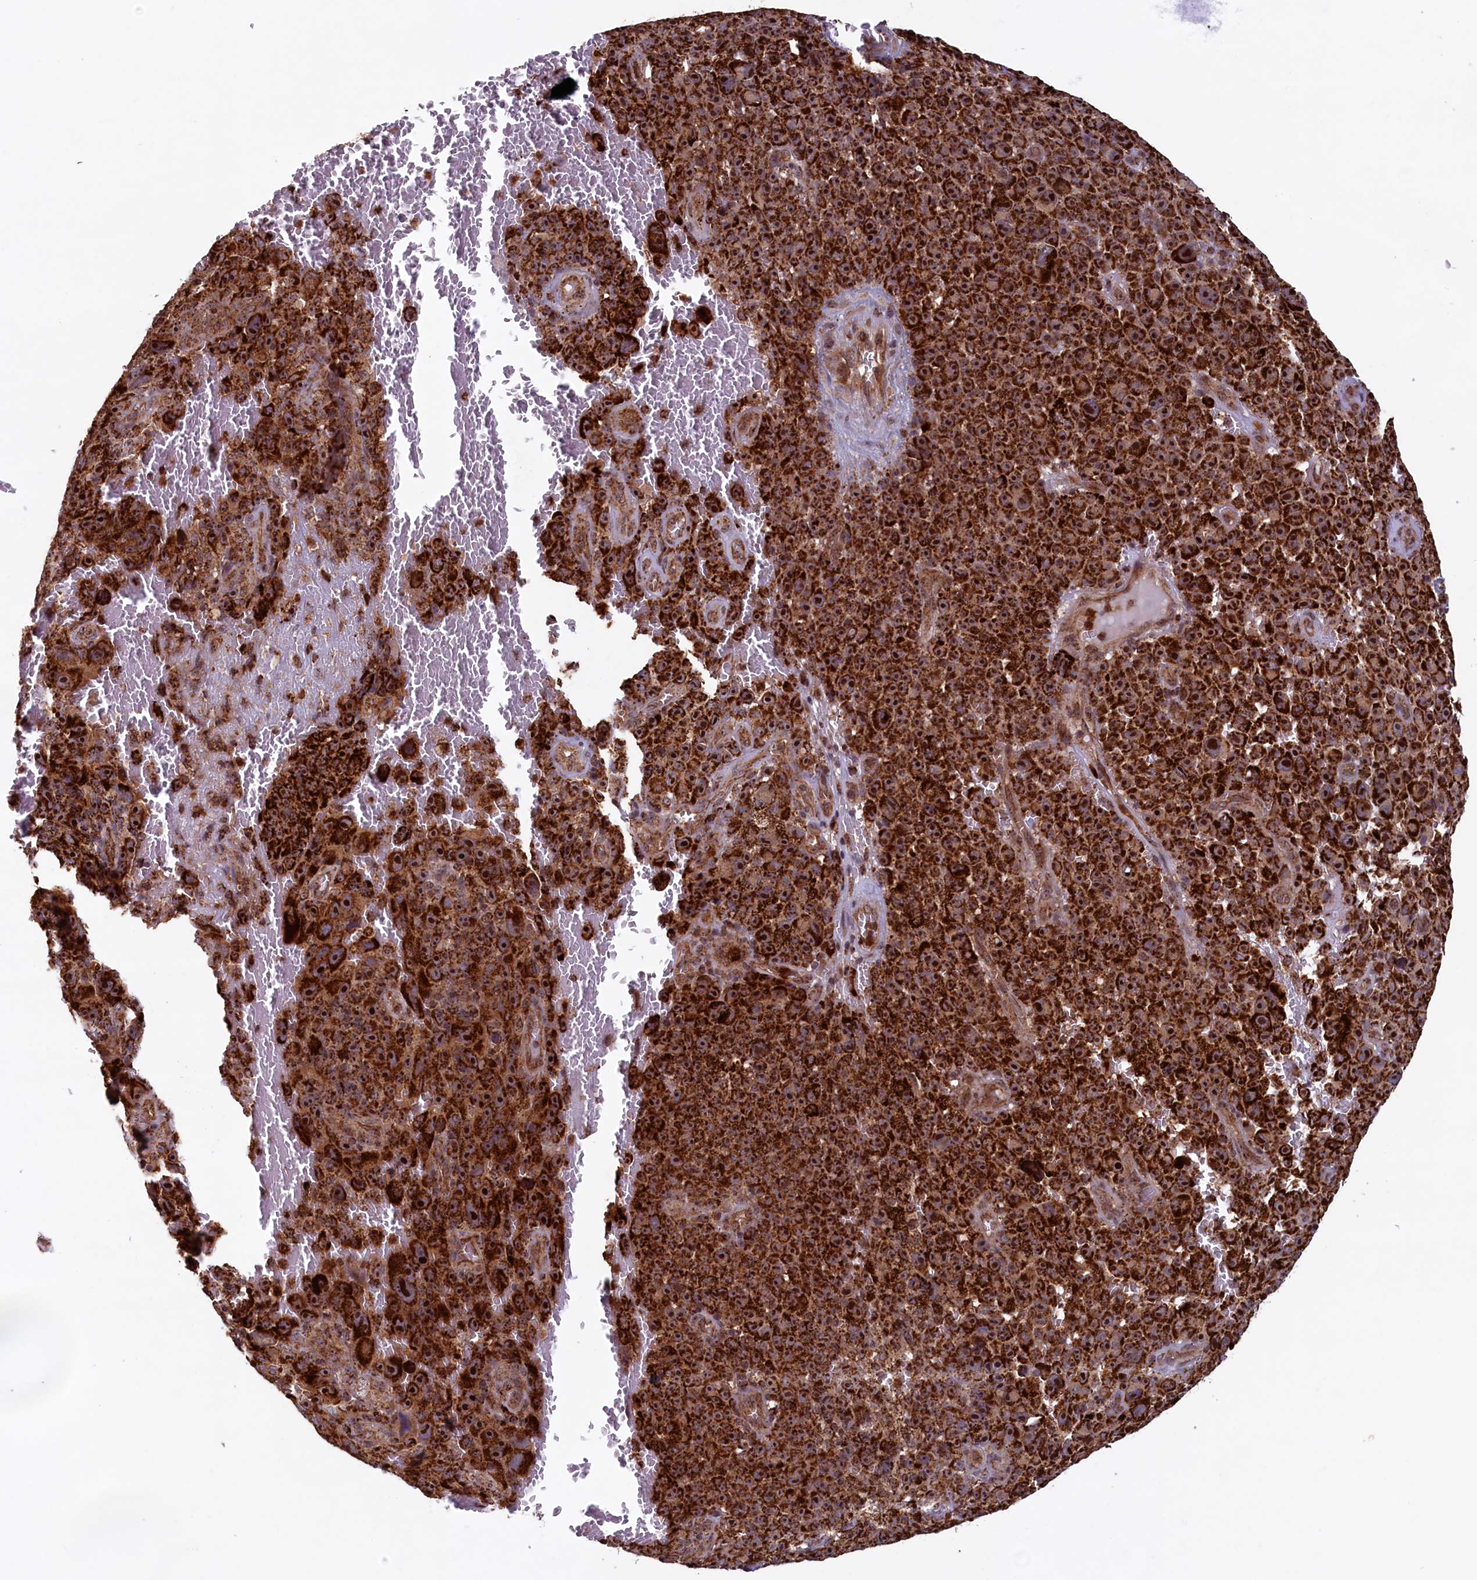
{"staining": {"intensity": "strong", "quantity": ">75%", "location": "cytoplasmic/membranous,nuclear"}, "tissue": "melanoma", "cell_type": "Tumor cells", "image_type": "cancer", "snomed": [{"axis": "morphology", "description": "Malignant melanoma, NOS"}, {"axis": "topography", "description": "Skin"}], "caption": "Immunohistochemical staining of melanoma displays high levels of strong cytoplasmic/membranous and nuclear protein expression in about >75% of tumor cells. (brown staining indicates protein expression, while blue staining denotes nuclei).", "gene": "UBE3B", "patient": {"sex": "female", "age": 82}}